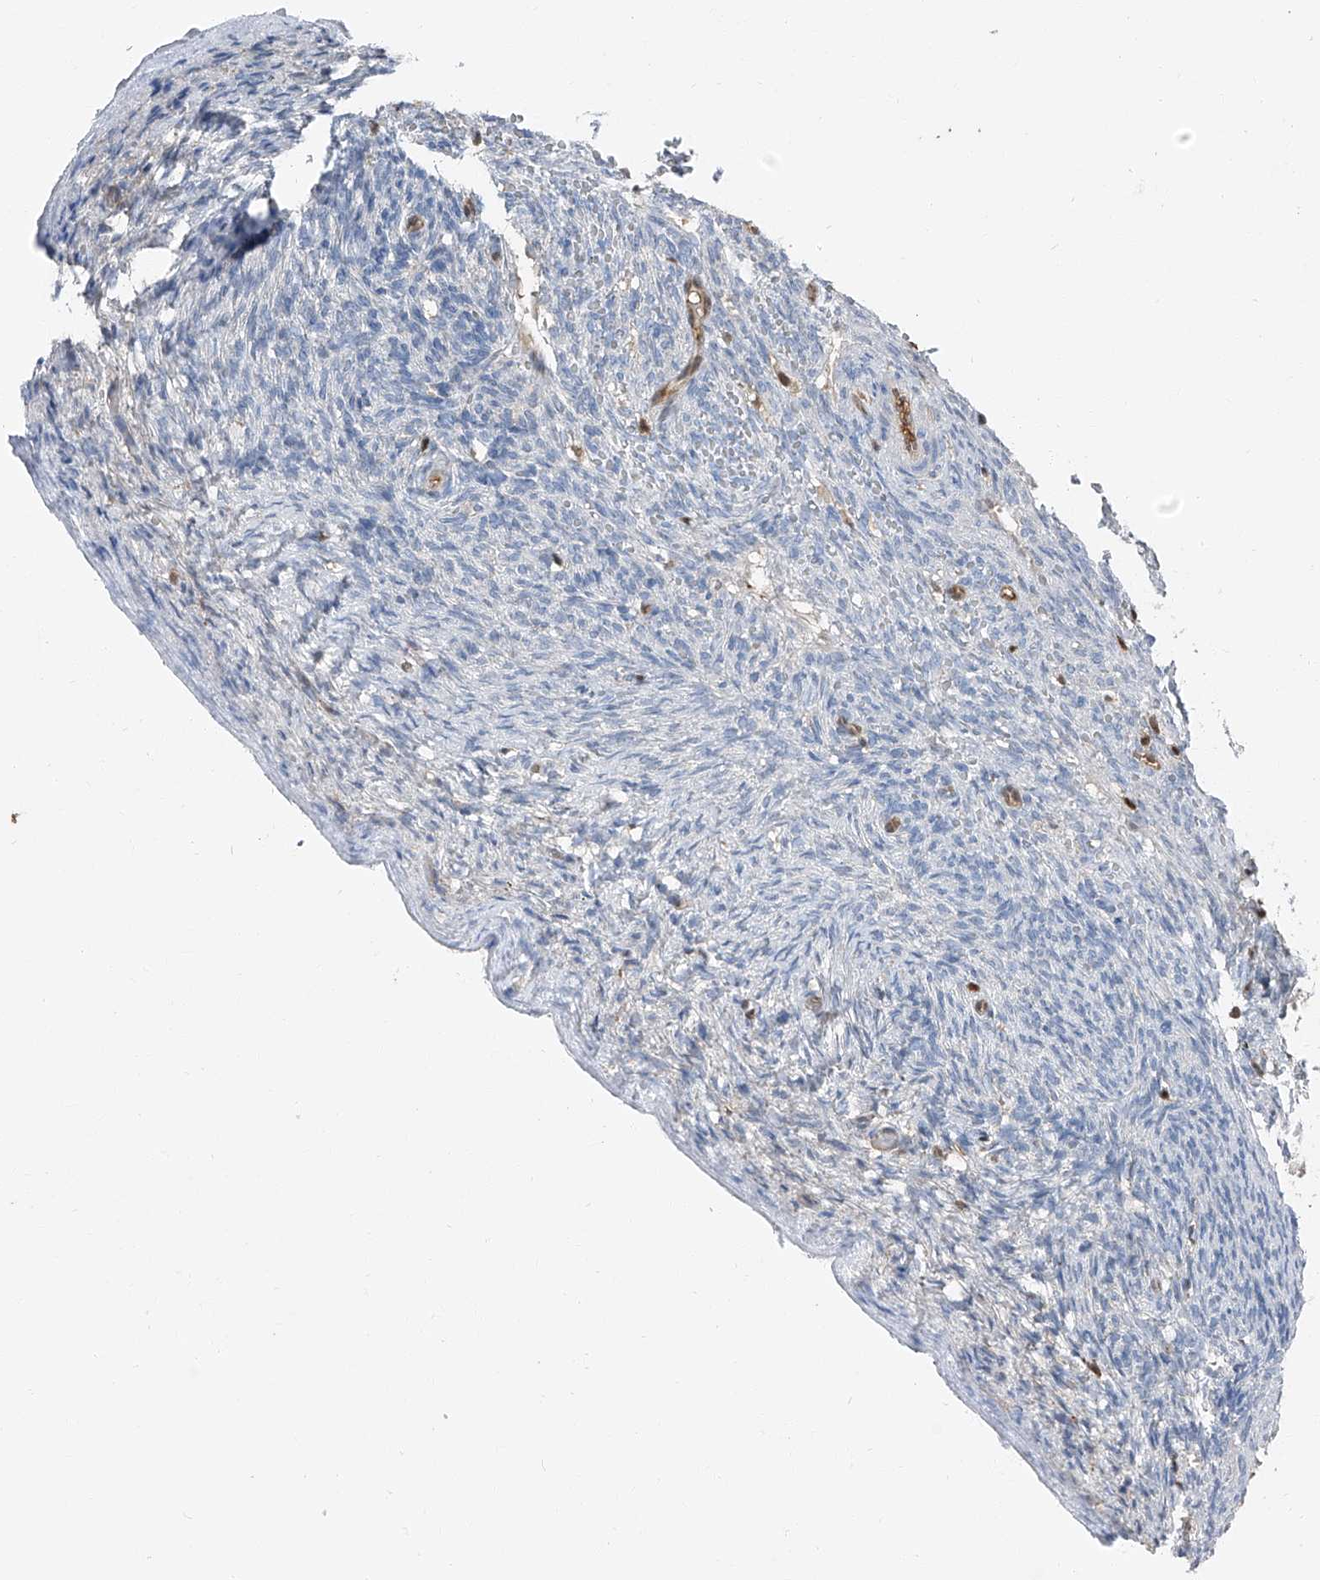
{"staining": {"intensity": "negative", "quantity": "none", "location": "none"}, "tissue": "ovary", "cell_type": "Ovarian stroma cells", "image_type": "normal", "snomed": [{"axis": "morphology", "description": "Normal tissue, NOS"}, {"axis": "topography", "description": "Ovary"}], "caption": "Normal ovary was stained to show a protein in brown. There is no significant staining in ovarian stroma cells. (Stains: DAB immunohistochemistry with hematoxylin counter stain, Microscopy: brightfield microscopy at high magnification).", "gene": "PSMB10", "patient": {"sex": "female", "age": 34}}